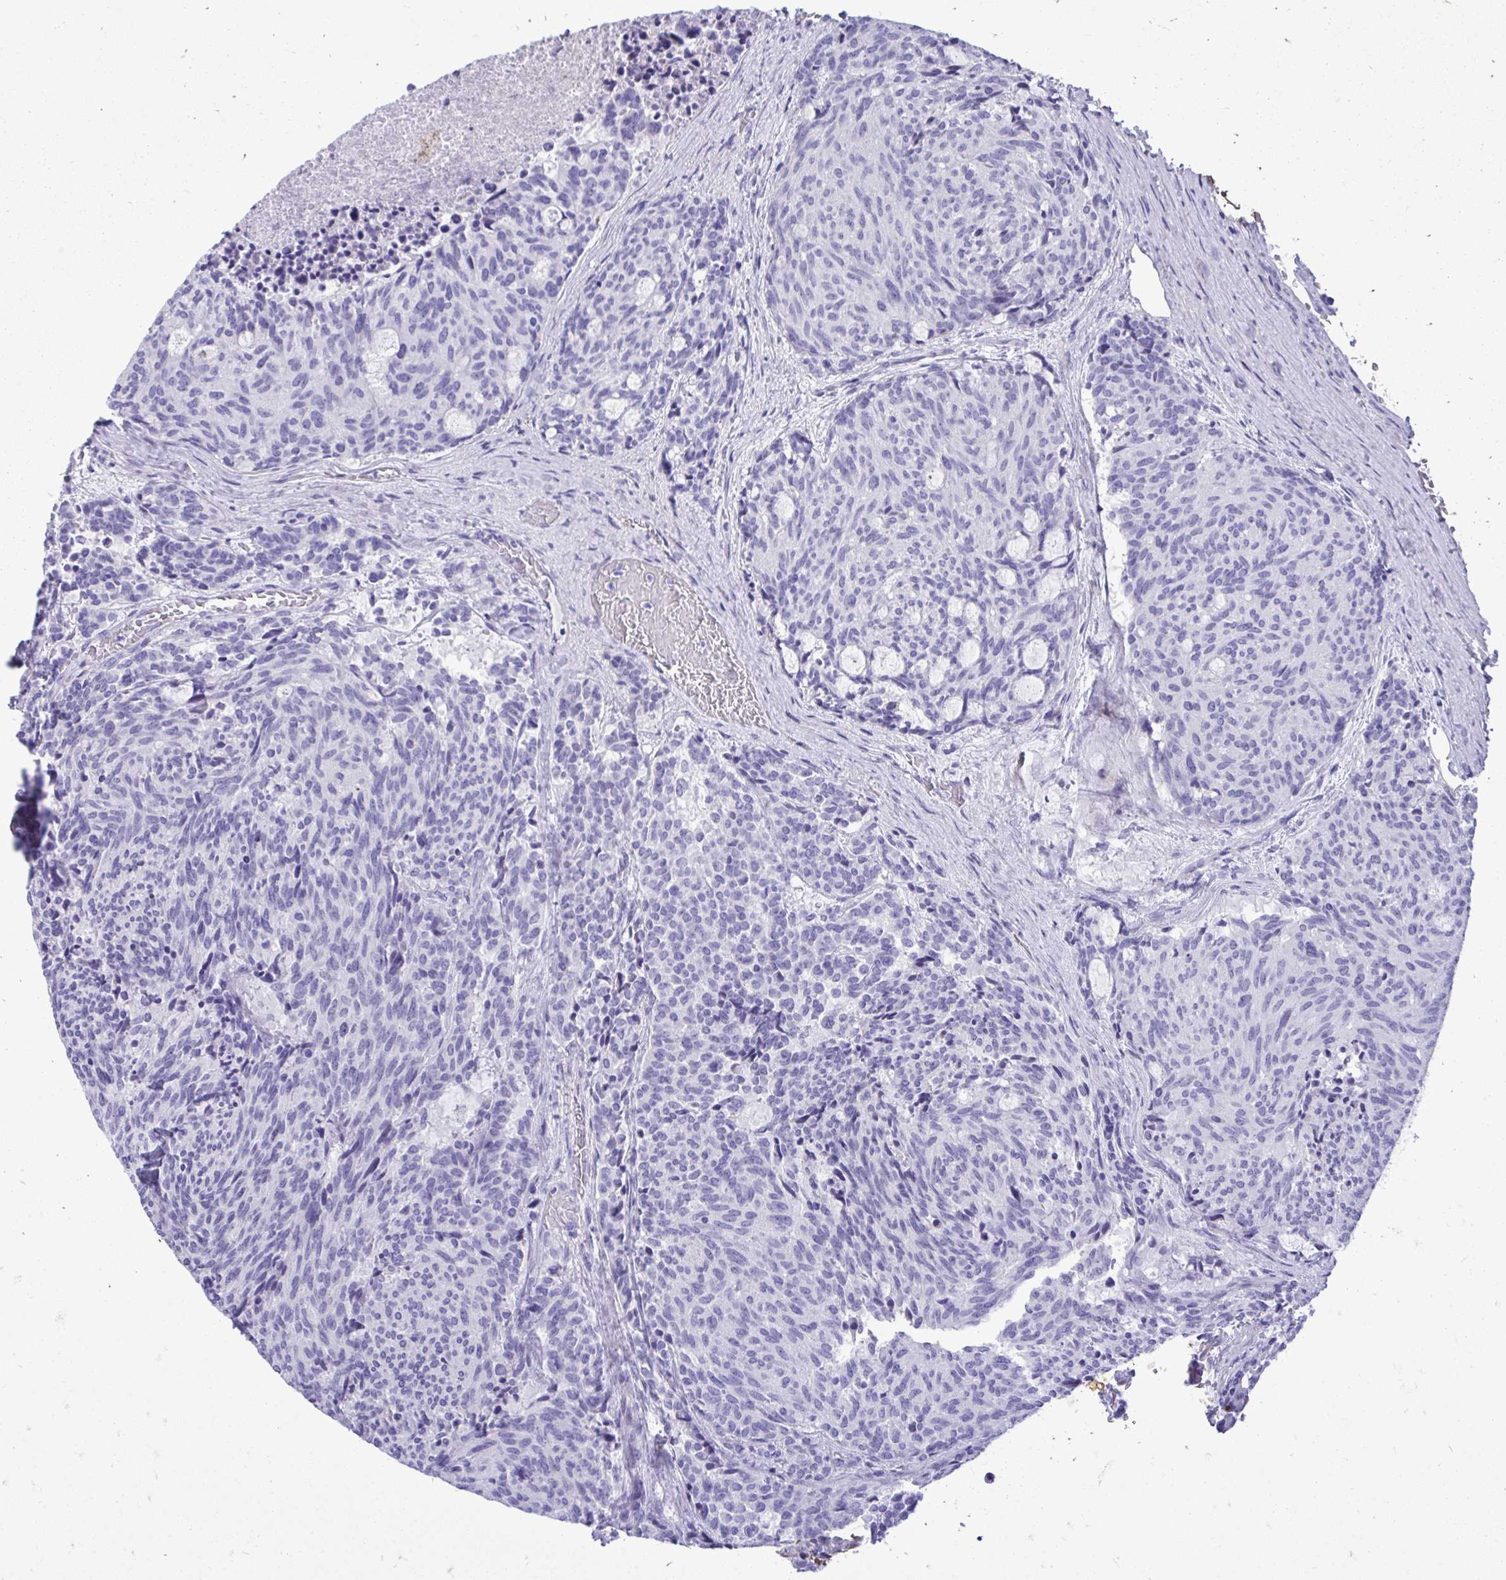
{"staining": {"intensity": "negative", "quantity": "none", "location": "none"}, "tissue": "carcinoid", "cell_type": "Tumor cells", "image_type": "cancer", "snomed": [{"axis": "morphology", "description": "Carcinoid, malignant, NOS"}, {"axis": "topography", "description": "Pancreas"}], "caption": "A histopathology image of human carcinoid is negative for staining in tumor cells.", "gene": "ANKDD1B", "patient": {"sex": "female", "age": 54}}